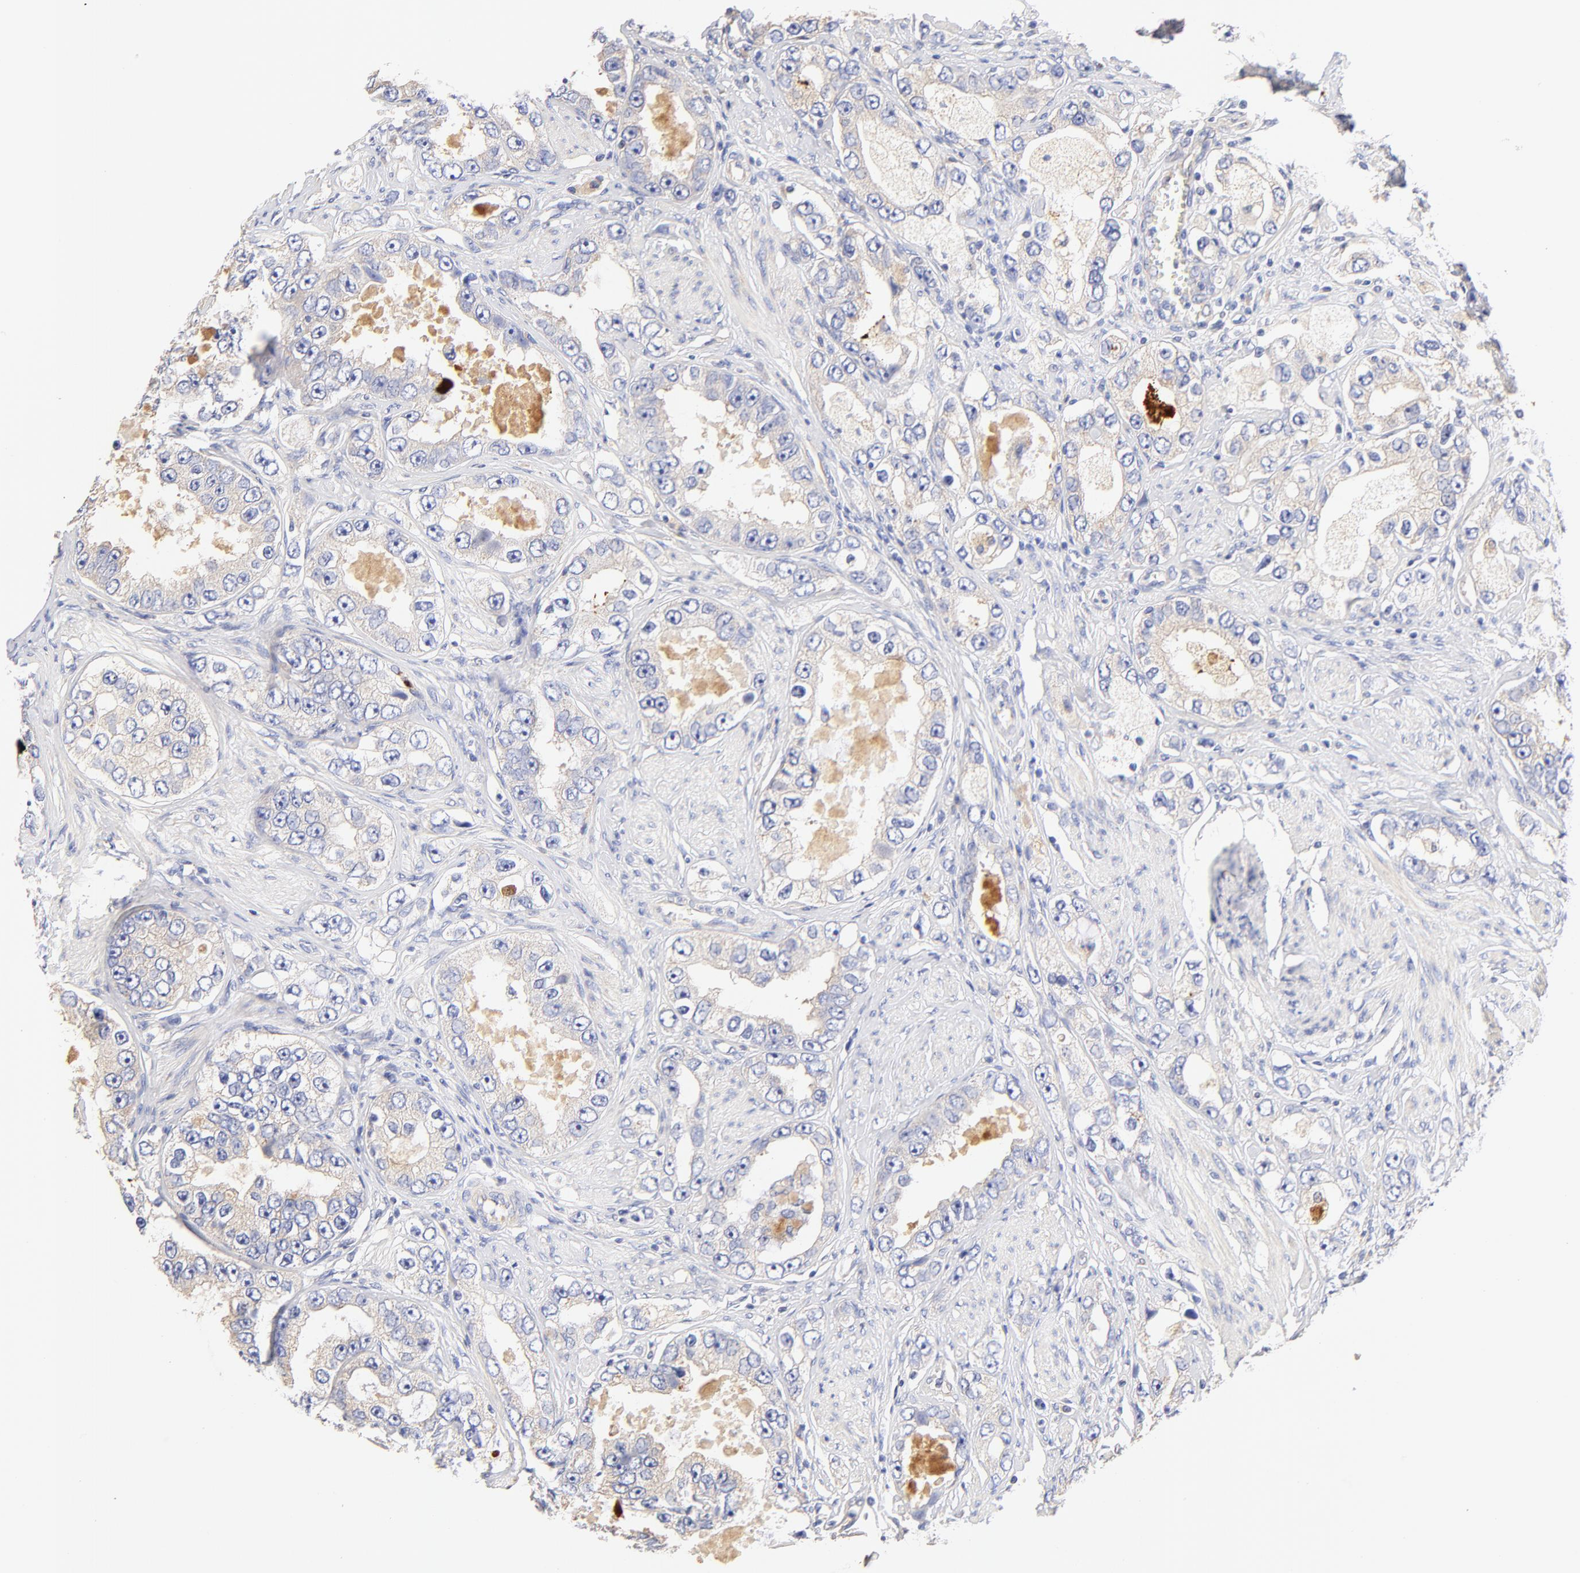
{"staining": {"intensity": "negative", "quantity": "none", "location": "none"}, "tissue": "prostate cancer", "cell_type": "Tumor cells", "image_type": "cancer", "snomed": [{"axis": "morphology", "description": "Adenocarcinoma, High grade"}, {"axis": "topography", "description": "Prostate"}], "caption": "Immunohistochemistry (IHC) of high-grade adenocarcinoma (prostate) reveals no staining in tumor cells. (Stains: DAB immunohistochemistry with hematoxylin counter stain, Microscopy: brightfield microscopy at high magnification).", "gene": "HS3ST1", "patient": {"sex": "male", "age": 63}}